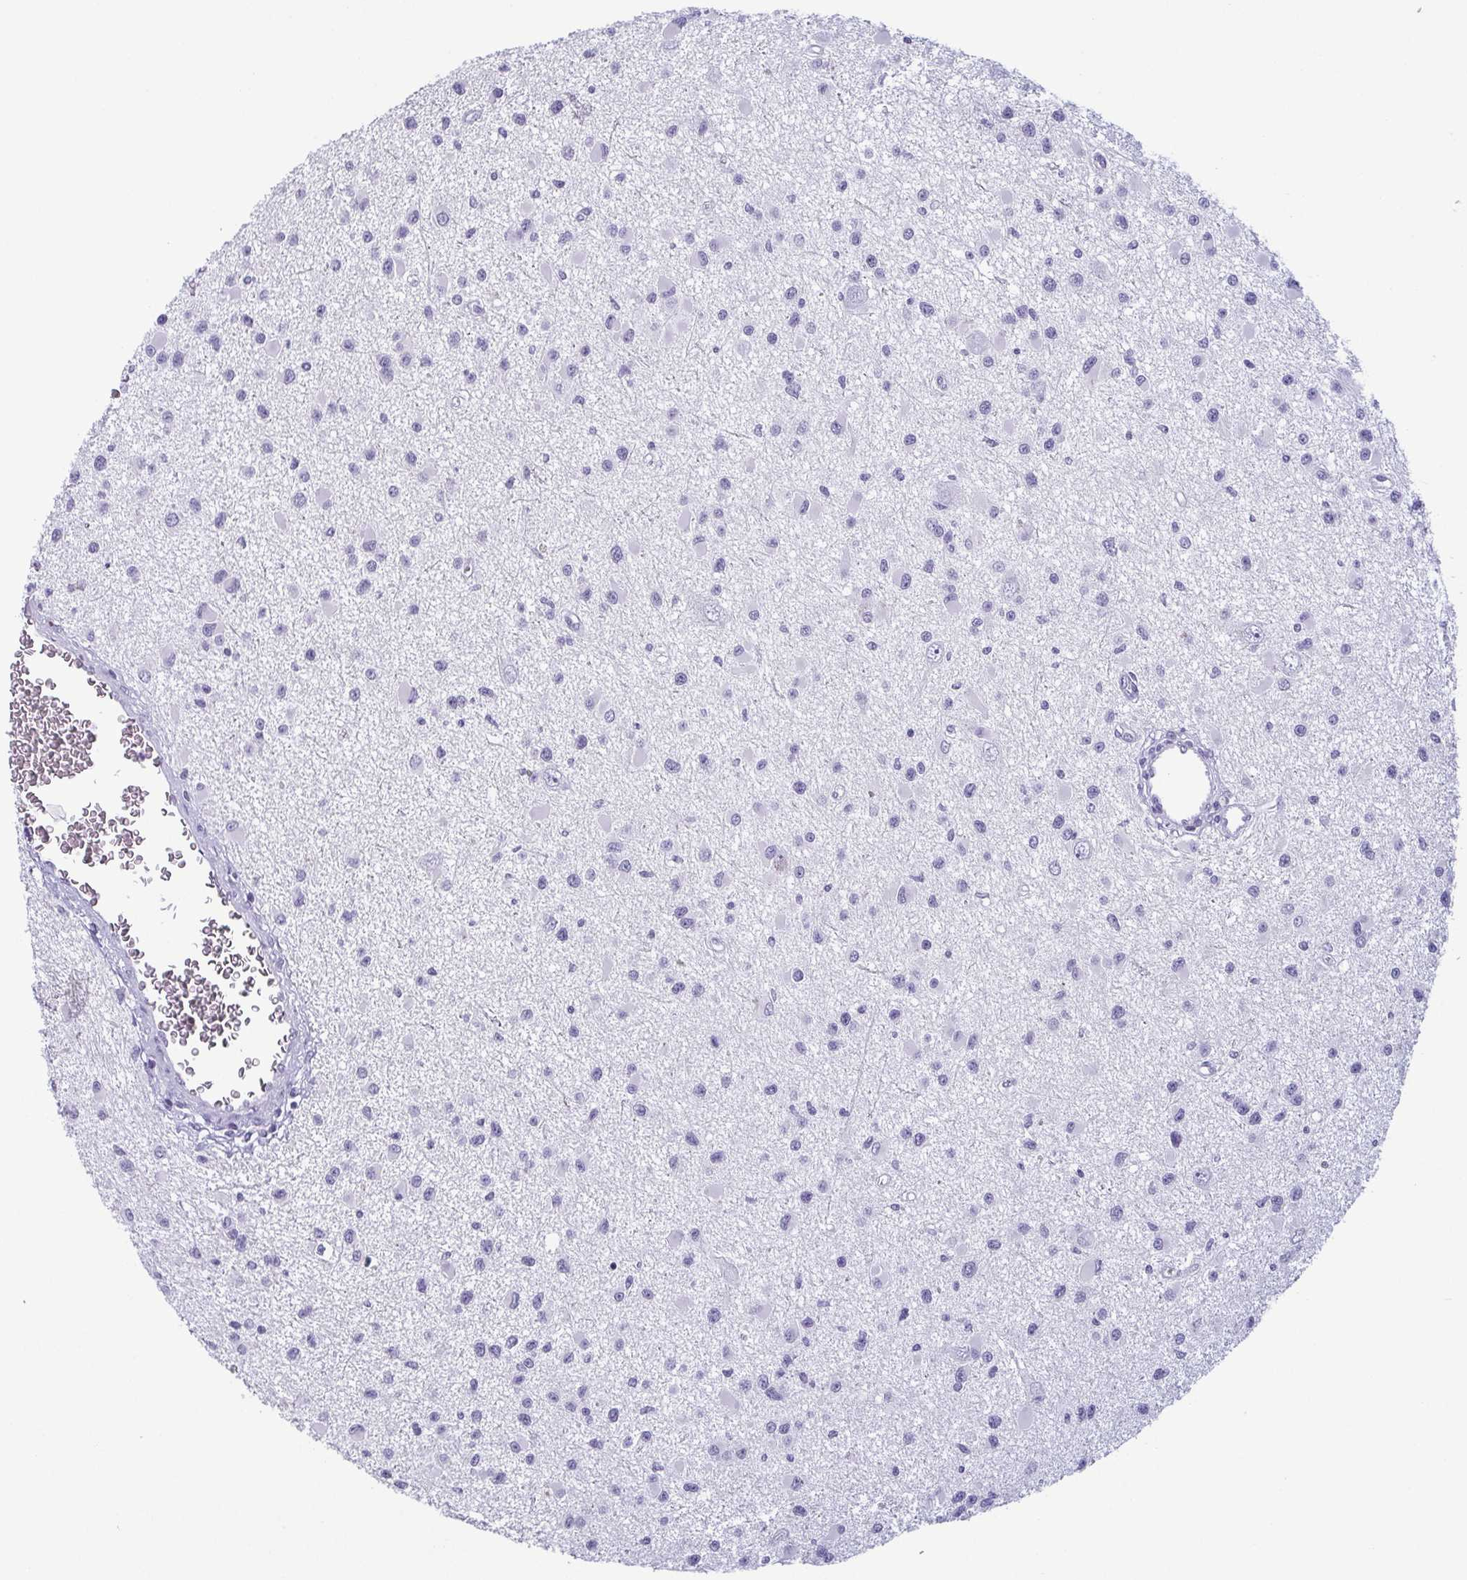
{"staining": {"intensity": "negative", "quantity": "none", "location": "none"}, "tissue": "glioma", "cell_type": "Tumor cells", "image_type": "cancer", "snomed": [{"axis": "morphology", "description": "Glioma, malignant, High grade"}, {"axis": "topography", "description": "Brain"}], "caption": "High power microscopy image of an immunohistochemistry (IHC) photomicrograph of malignant high-grade glioma, revealing no significant positivity in tumor cells.", "gene": "KRT78", "patient": {"sex": "male", "age": 54}}